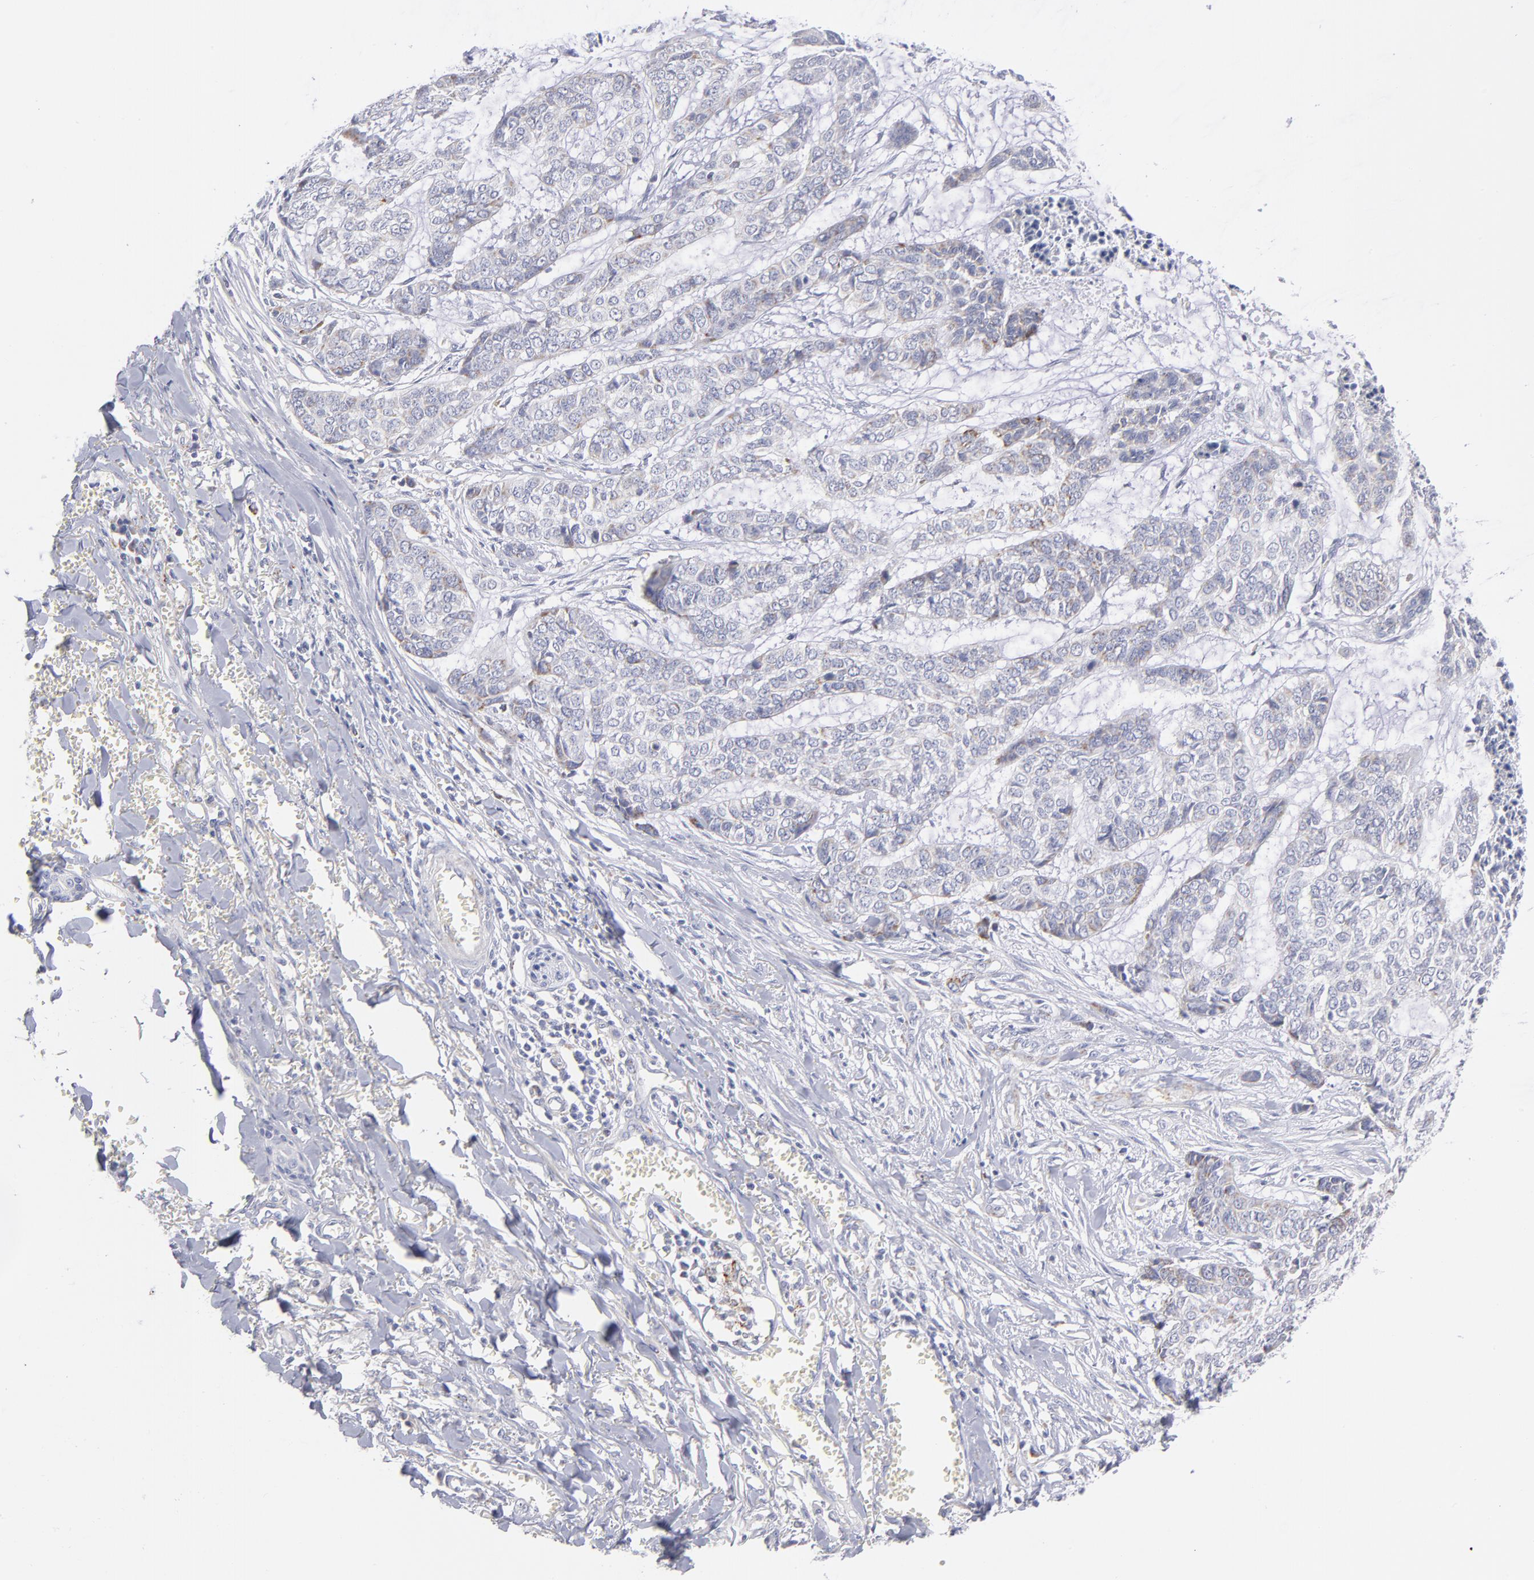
{"staining": {"intensity": "weak", "quantity": "<25%", "location": "cytoplasmic/membranous"}, "tissue": "skin cancer", "cell_type": "Tumor cells", "image_type": "cancer", "snomed": [{"axis": "morphology", "description": "Basal cell carcinoma"}, {"axis": "topography", "description": "Skin"}], "caption": "This is a histopathology image of immunohistochemistry (IHC) staining of skin basal cell carcinoma, which shows no expression in tumor cells.", "gene": "MTHFD2", "patient": {"sex": "female", "age": 64}}